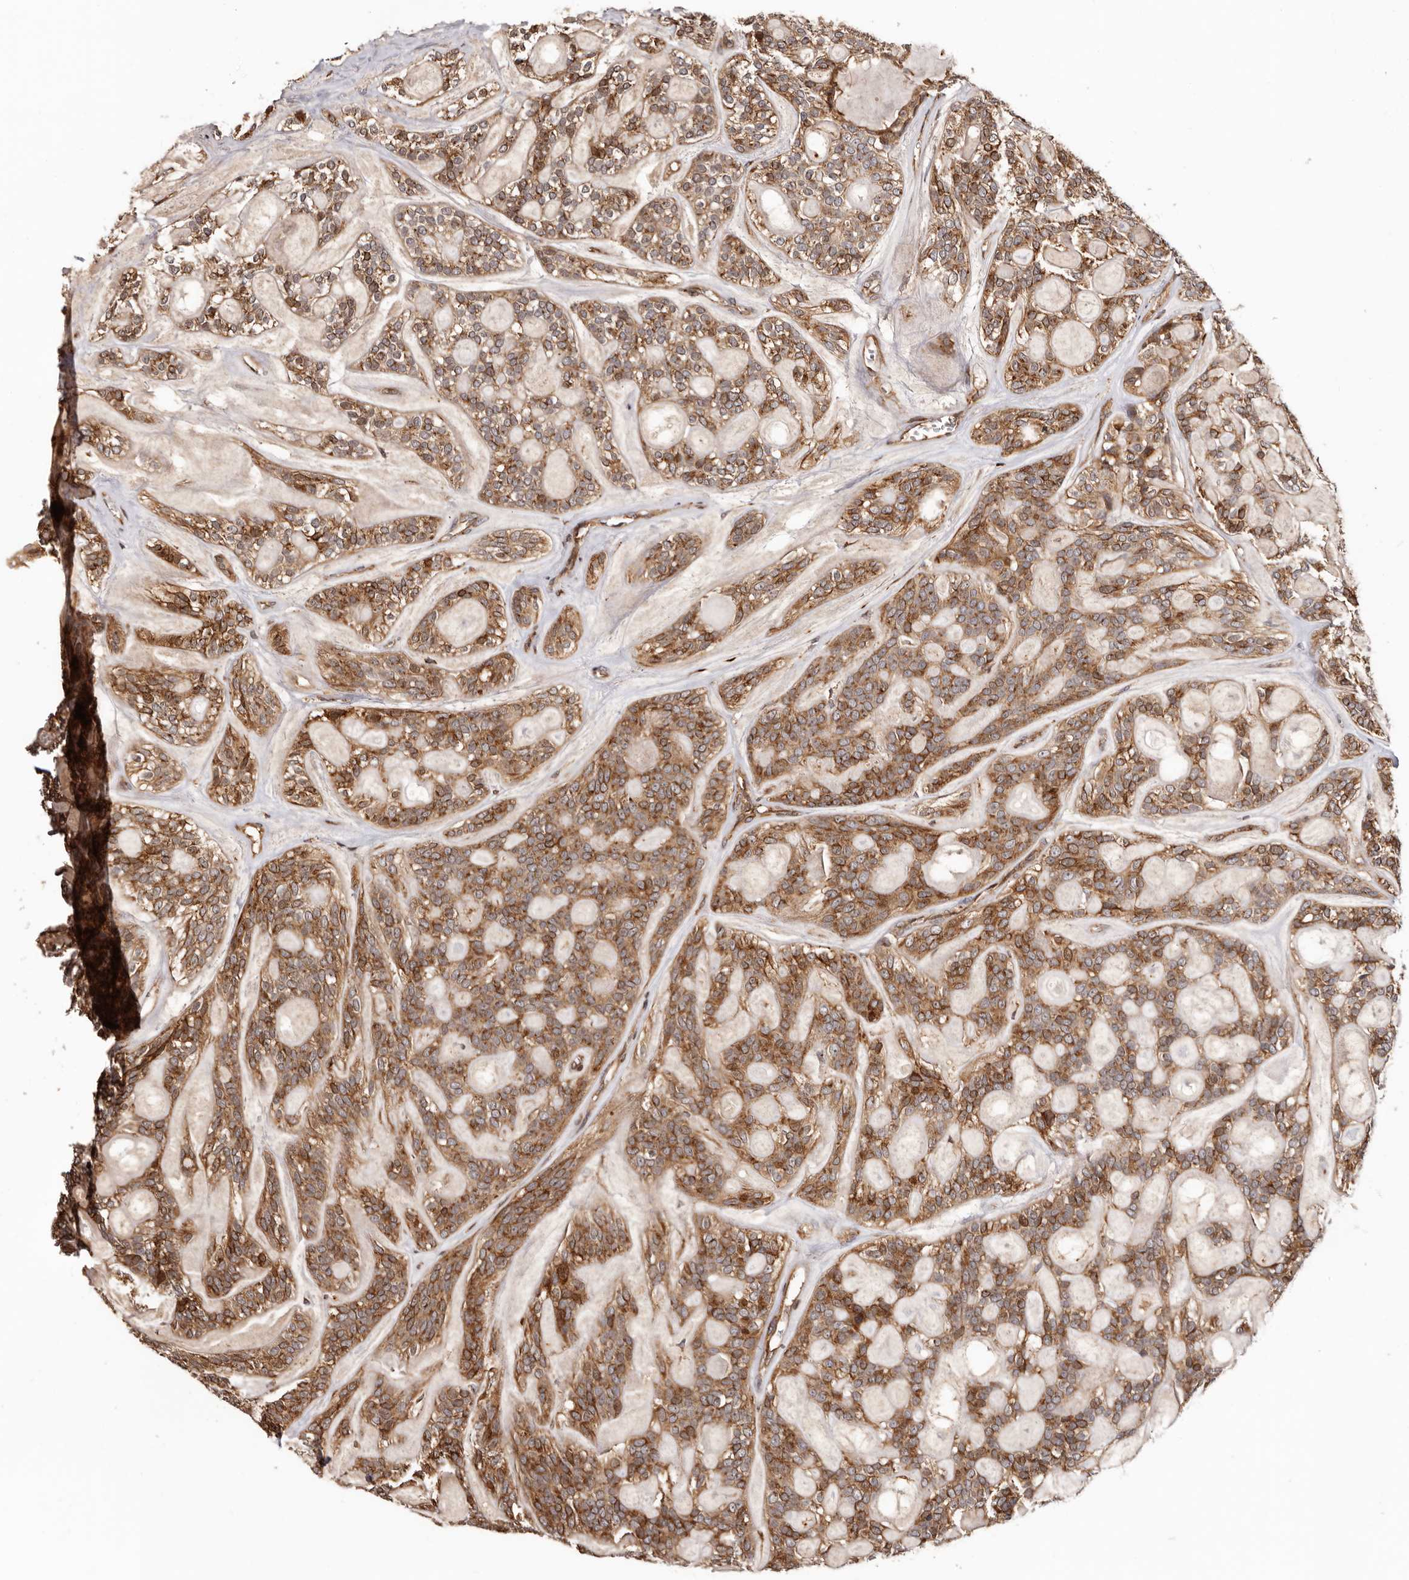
{"staining": {"intensity": "strong", "quantity": ">75%", "location": "cytoplasmic/membranous"}, "tissue": "head and neck cancer", "cell_type": "Tumor cells", "image_type": "cancer", "snomed": [{"axis": "morphology", "description": "Adenocarcinoma, NOS"}, {"axis": "topography", "description": "Head-Neck"}], "caption": "Brown immunohistochemical staining in human head and neck cancer (adenocarcinoma) reveals strong cytoplasmic/membranous expression in approximately >75% of tumor cells.", "gene": "GPR27", "patient": {"sex": "male", "age": 66}}